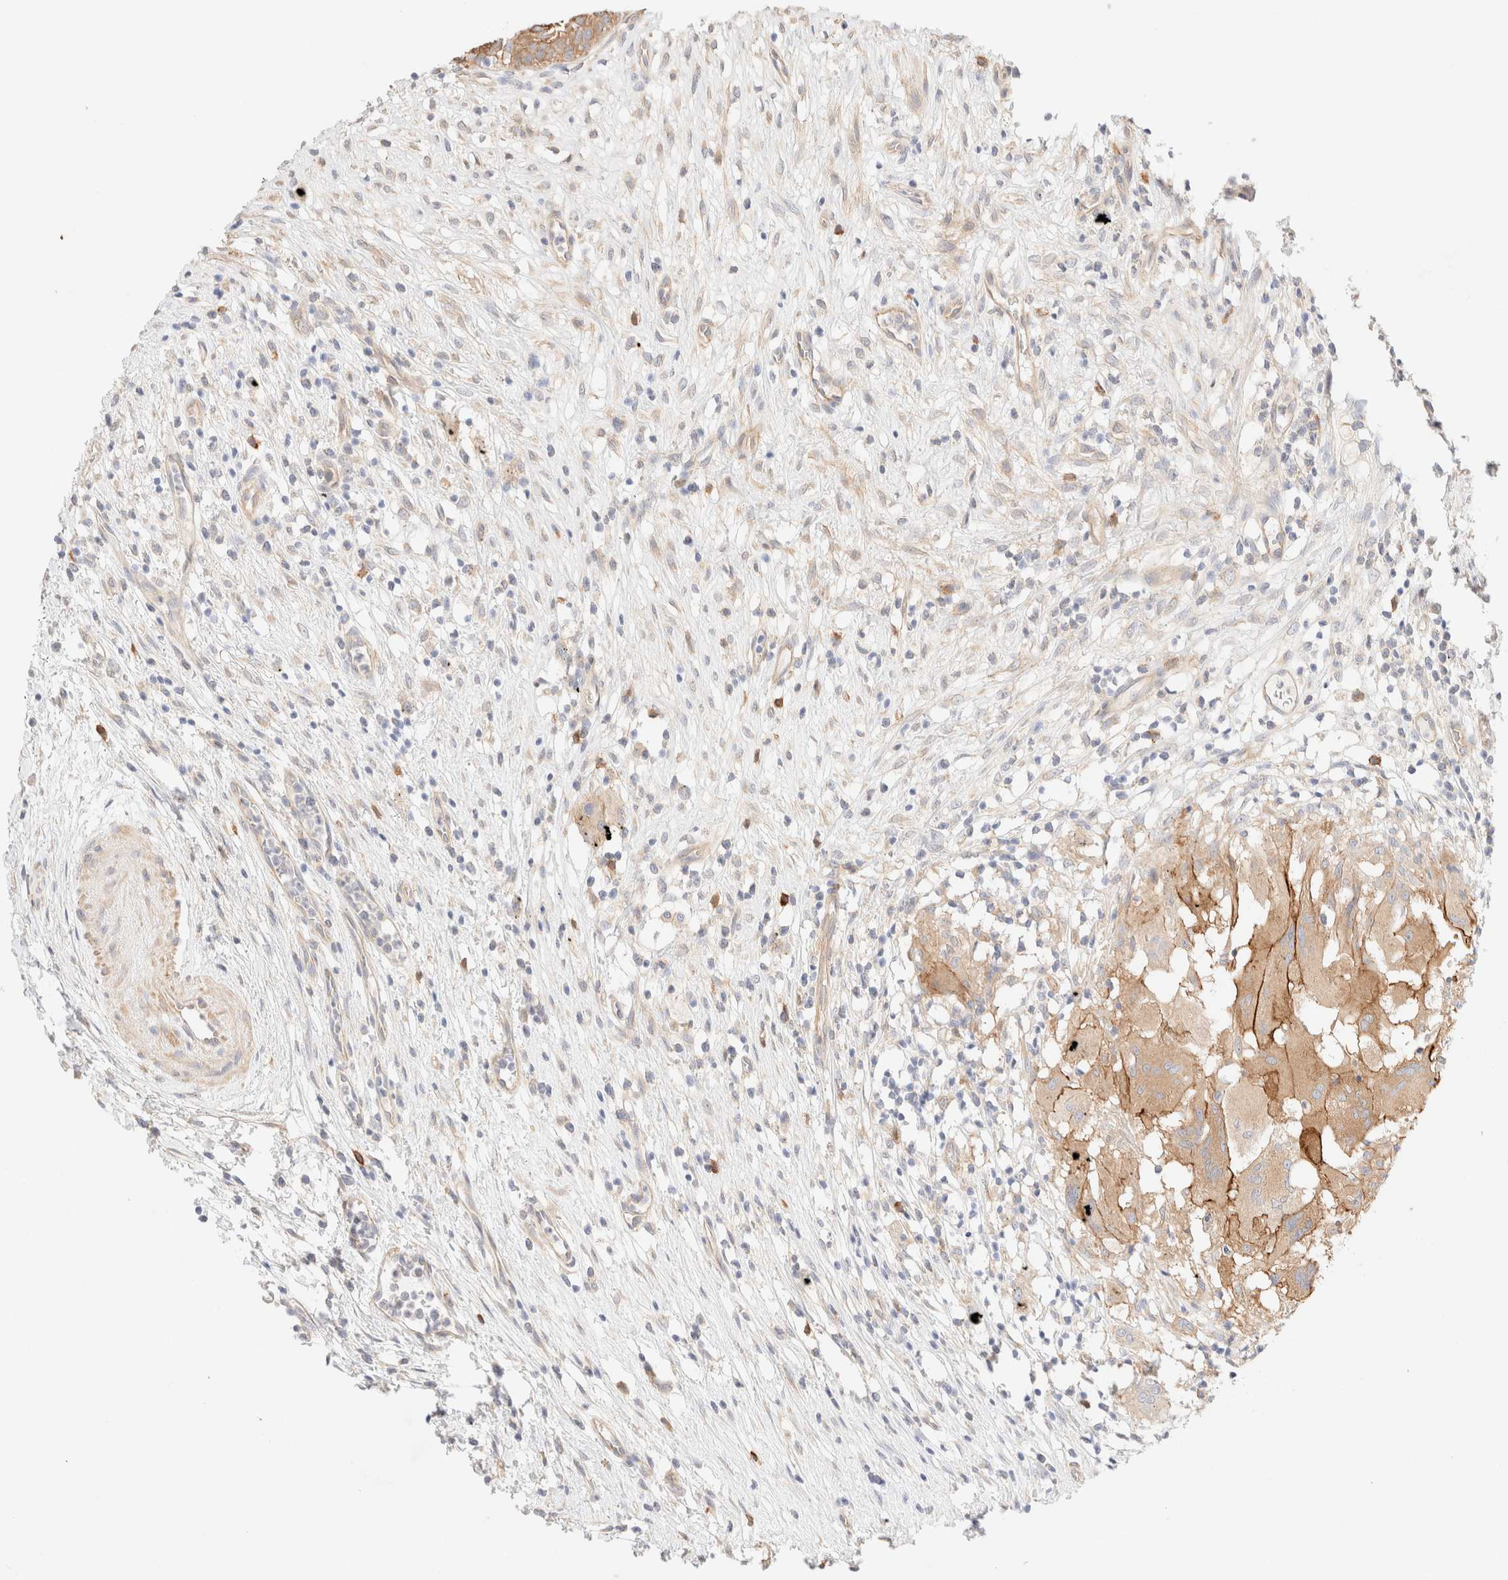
{"staining": {"intensity": "moderate", "quantity": ">75%", "location": "cytoplasmic/membranous"}, "tissue": "urothelial cancer", "cell_type": "Tumor cells", "image_type": "cancer", "snomed": [{"axis": "morphology", "description": "Normal tissue, NOS"}, {"axis": "morphology", "description": "Urothelial carcinoma, Low grade"}, {"axis": "topography", "description": "Smooth muscle"}, {"axis": "topography", "description": "Urinary bladder"}], "caption": "Tumor cells display medium levels of moderate cytoplasmic/membranous staining in approximately >75% of cells in human urothelial carcinoma (low-grade). The staining was performed using DAB, with brown indicating positive protein expression. Nuclei are stained blue with hematoxylin.", "gene": "NIBAN2", "patient": {"sex": "male", "age": 60}}